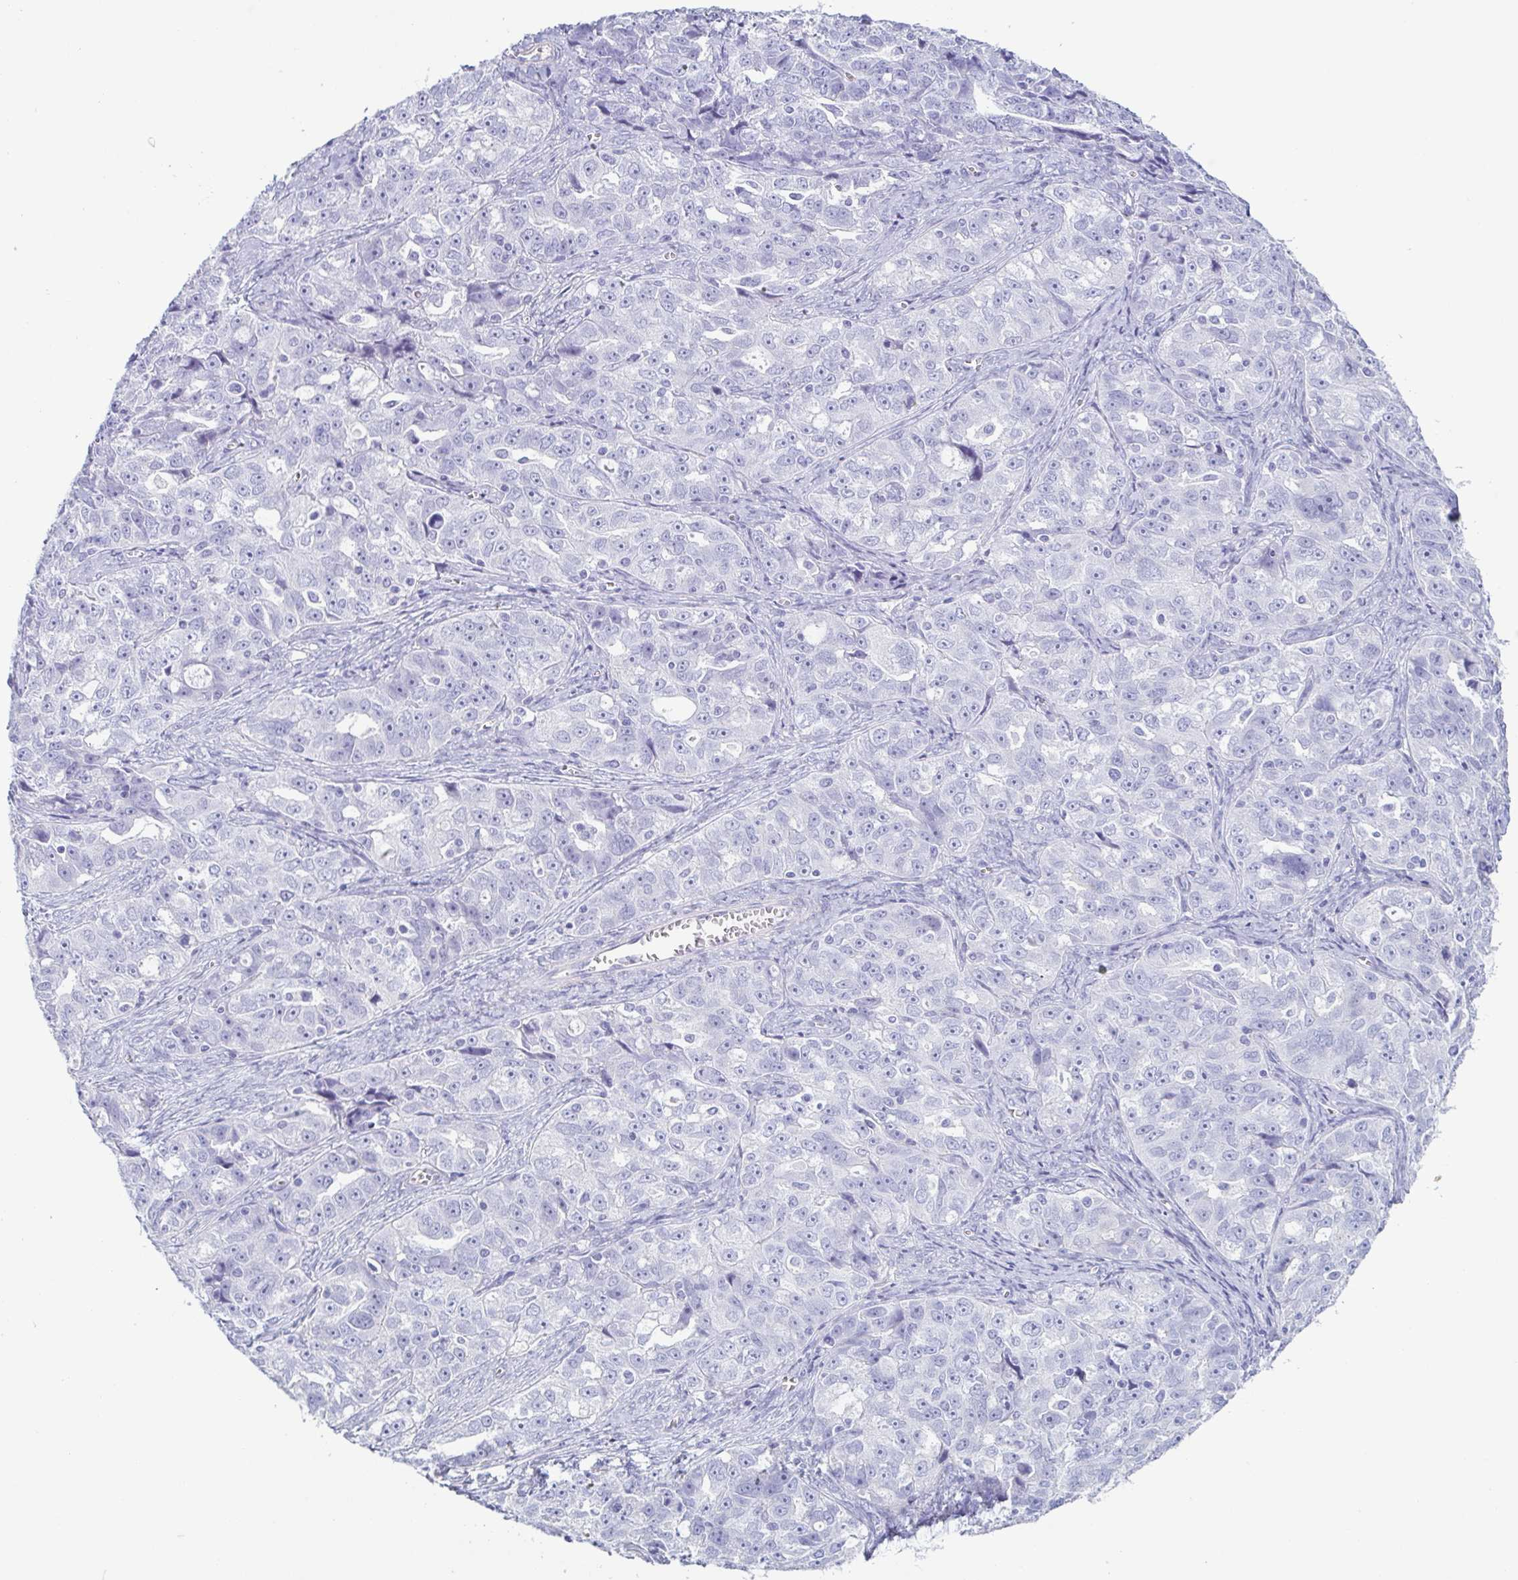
{"staining": {"intensity": "negative", "quantity": "none", "location": "none"}, "tissue": "ovarian cancer", "cell_type": "Tumor cells", "image_type": "cancer", "snomed": [{"axis": "morphology", "description": "Cystadenocarcinoma, serous, NOS"}, {"axis": "topography", "description": "Ovary"}], "caption": "There is no significant staining in tumor cells of ovarian serous cystadenocarcinoma.", "gene": "PRR4", "patient": {"sex": "female", "age": 51}}